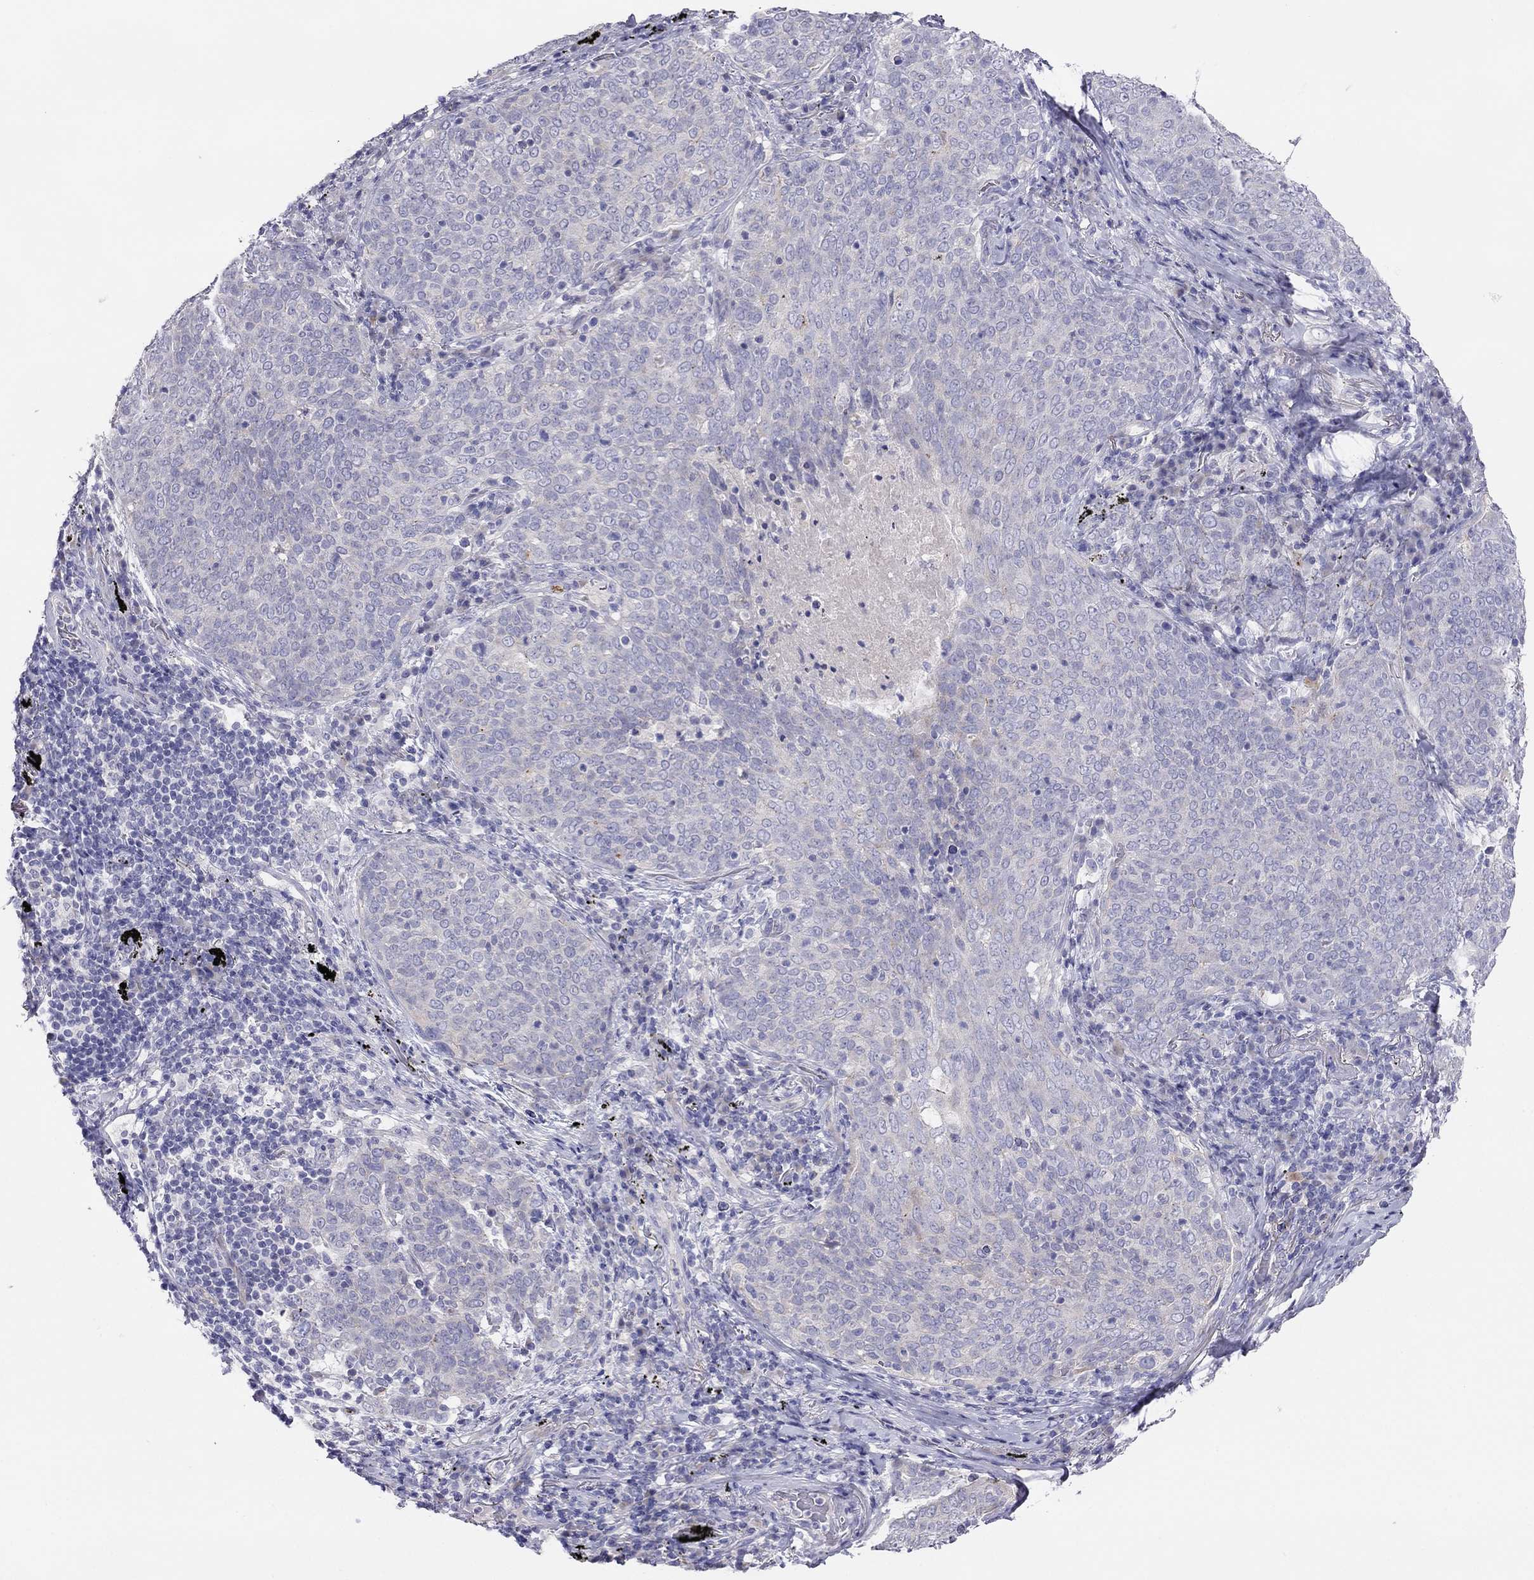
{"staining": {"intensity": "negative", "quantity": "none", "location": "none"}, "tissue": "lung cancer", "cell_type": "Tumor cells", "image_type": "cancer", "snomed": [{"axis": "morphology", "description": "Squamous cell carcinoma, NOS"}, {"axis": "topography", "description": "Lung"}], "caption": "The histopathology image exhibits no staining of tumor cells in lung squamous cell carcinoma. The staining was performed using DAB (3,3'-diaminobenzidine) to visualize the protein expression in brown, while the nuclei were stained in blue with hematoxylin (Magnification: 20x).", "gene": "MGAT4C", "patient": {"sex": "male", "age": 82}}